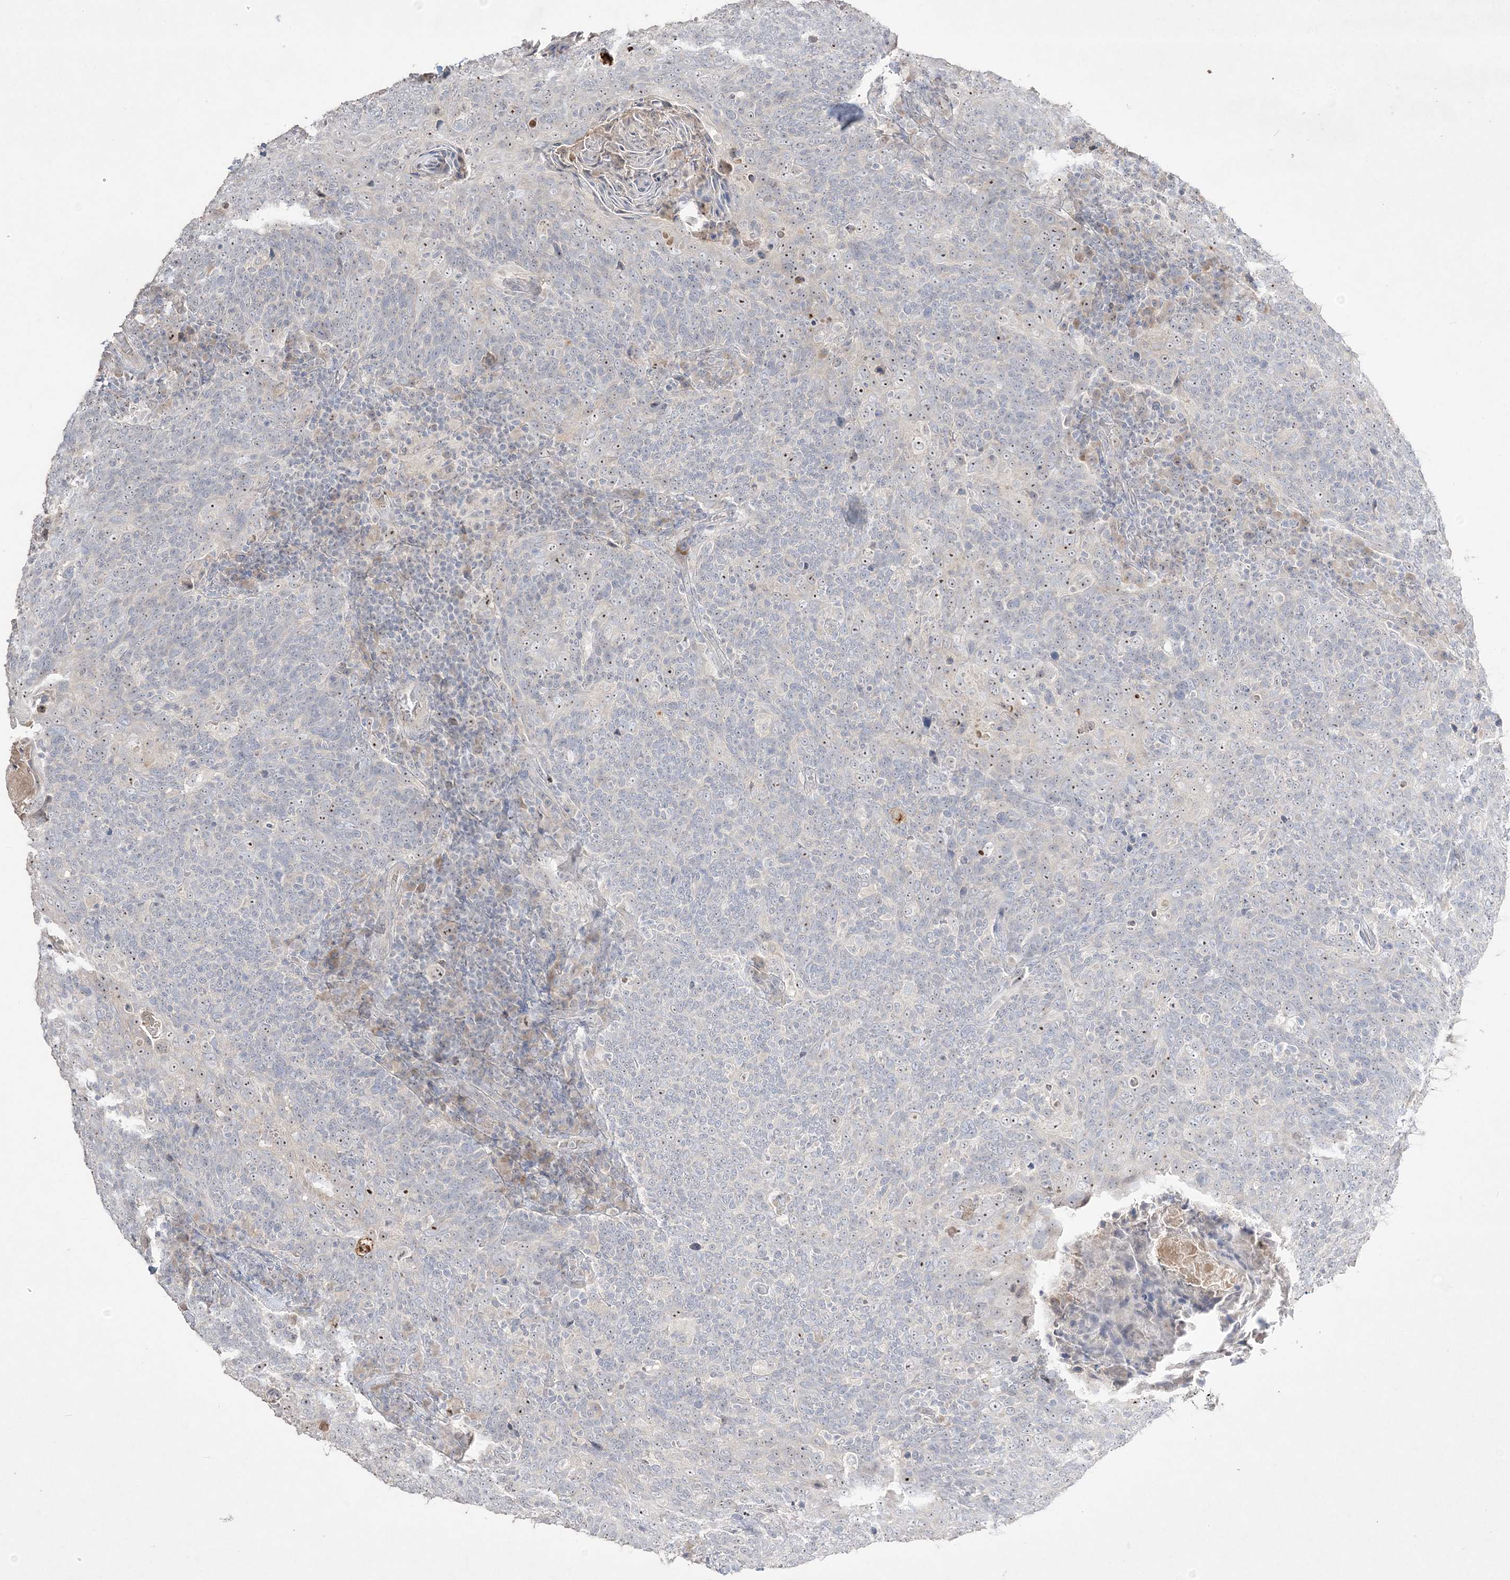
{"staining": {"intensity": "moderate", "quantity": "<25%", "location": "nuclear"}, "tissue": "head and neck cancer", "cell_type": "Tumor cells", "image_type": "cancer", "snomed": [{"axis": "morphology", "description": "Squamous cell carcinoma, NOS"}, {"axis": "morphology", "description": "Squamous cell carcinoma, metastatic, NOS"}, {"axis": "topography", "description": "Lymph node"}, {"axis": "topography", "description": "Head-Neck"}], "caption": "High-magnification brightfield microscopy of head and neck squamous cell carcinoma stained with DAB (3,3'-diaminobenzidine) (brown) and counterstained with hematoxylin (blue). tumor cells exhibit moderate nuclear positivity is present in about<25% of cells. Nuclei are stained in blue.", "gene": "NOP16", "patient": {"sex": "male", "age": 62}}